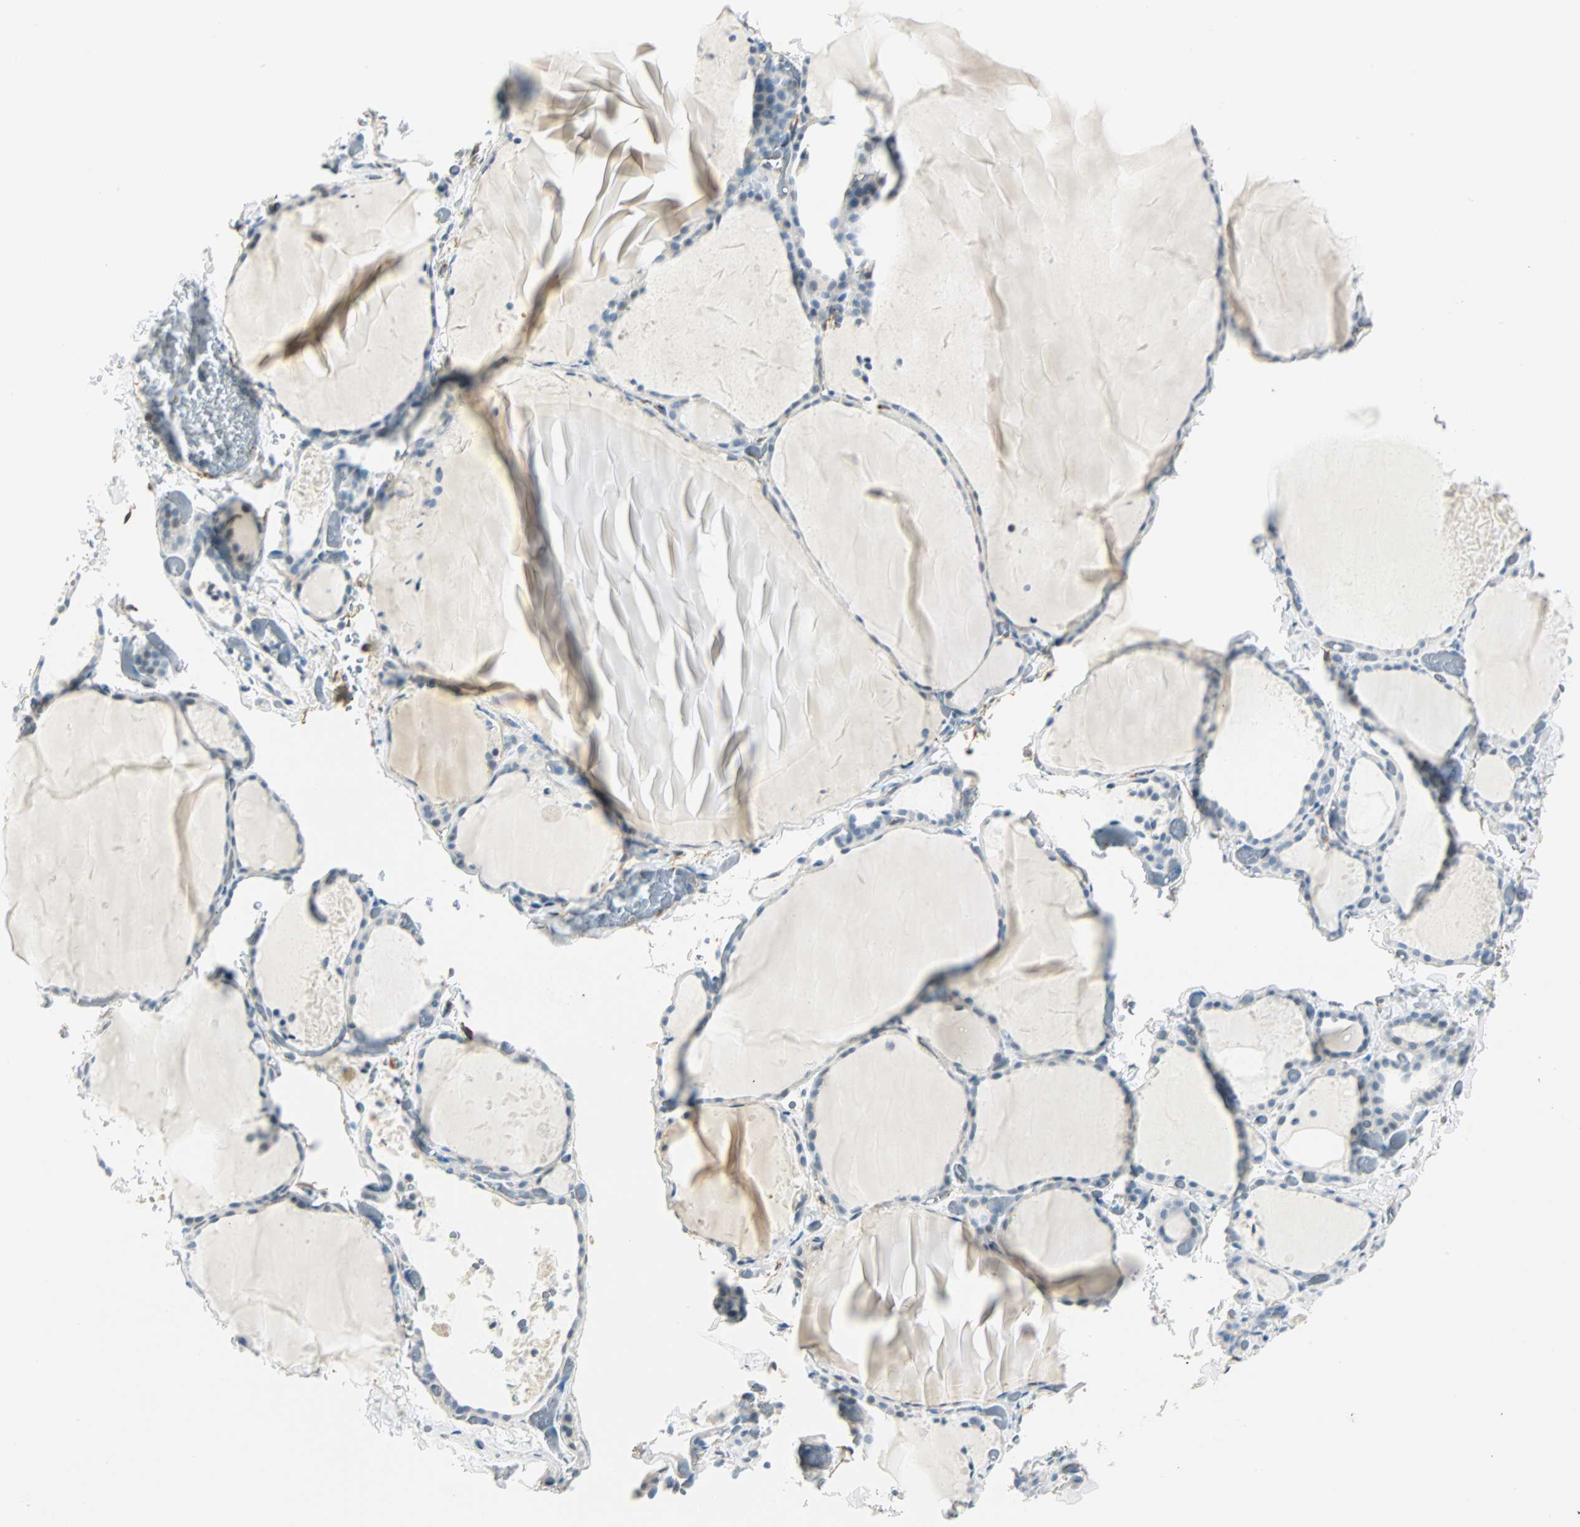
{"staining": {"intensity": "weak", "quantity": "<25%", "location": "cytoplasmic/membranous"}, "tissue": "thyroid gland", "cell_type": "Glandular cells", "image_type": "normal", "snomed": [{"axis": "morphology", "description": "Normal tissue, NOS"}, {"axis": "topography", "description": "Thyroid gland"}], "caption": "Protein analysis of benign thyroid gland shows no significant staining in glandular cells.", "gene": "VPS9D1", "patient": {"sex": "female", "age": 22}}